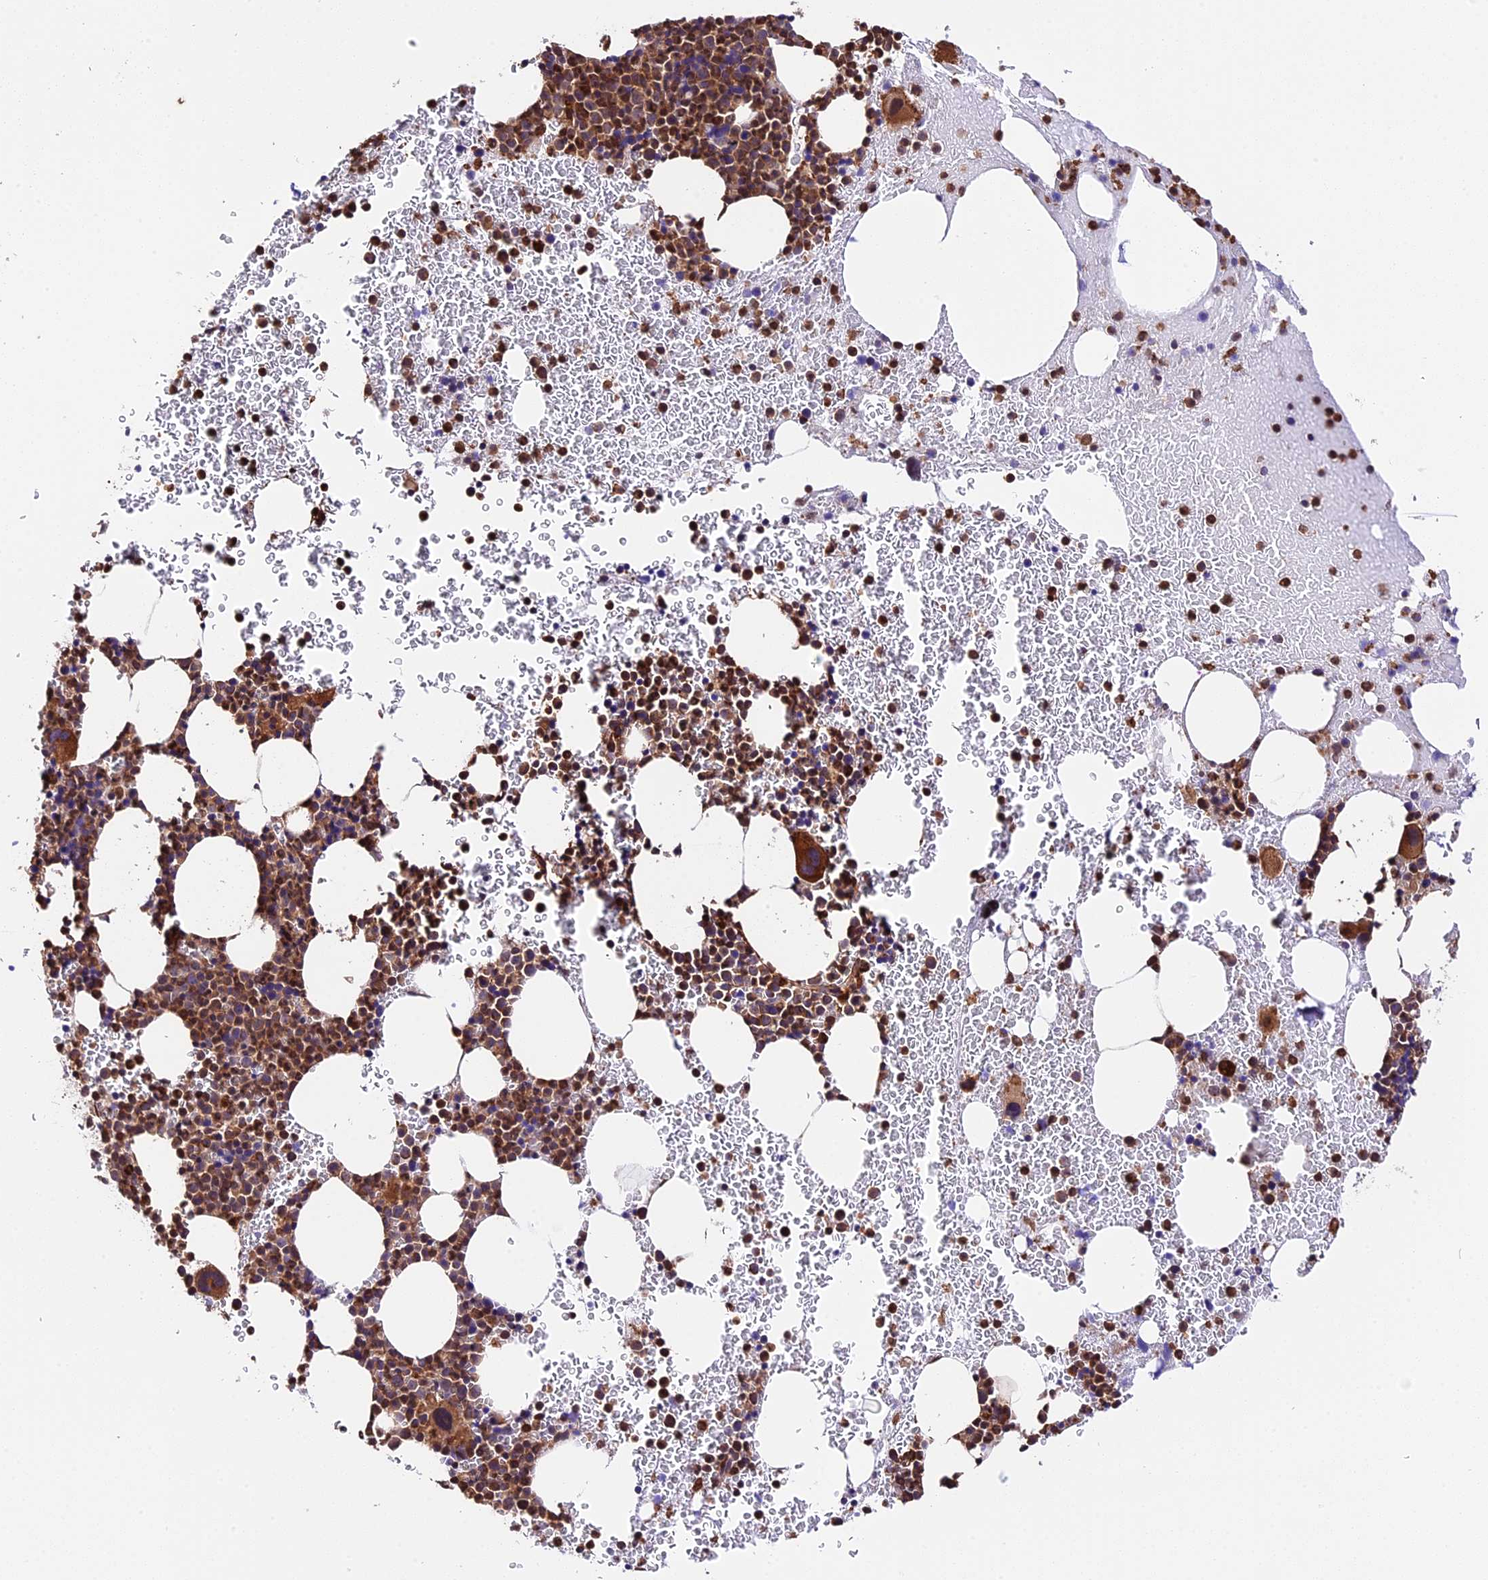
{"staining": {"intensity": "moderate", "quantity": ">75%", "location": "cytoplasmic/membranous"}, "tissue": "bone marrow", "cell_type": "Hematopoietic cells", "image_type": "normal", "snomed": [{"axis": "morphology", "description": "Normal tissue, NOS"}, {"axis": "topography", "description": "Bone marrow"}], "caption": "An immunohistochemistry image of normal tissue is shown. Protein staining in brown shows moderate cytoplasmic/membranous positivity in bone marrow within hematopoietic cells.", "gene": "HERPUD1", "patient": {"sex": "female", "age": 83}}